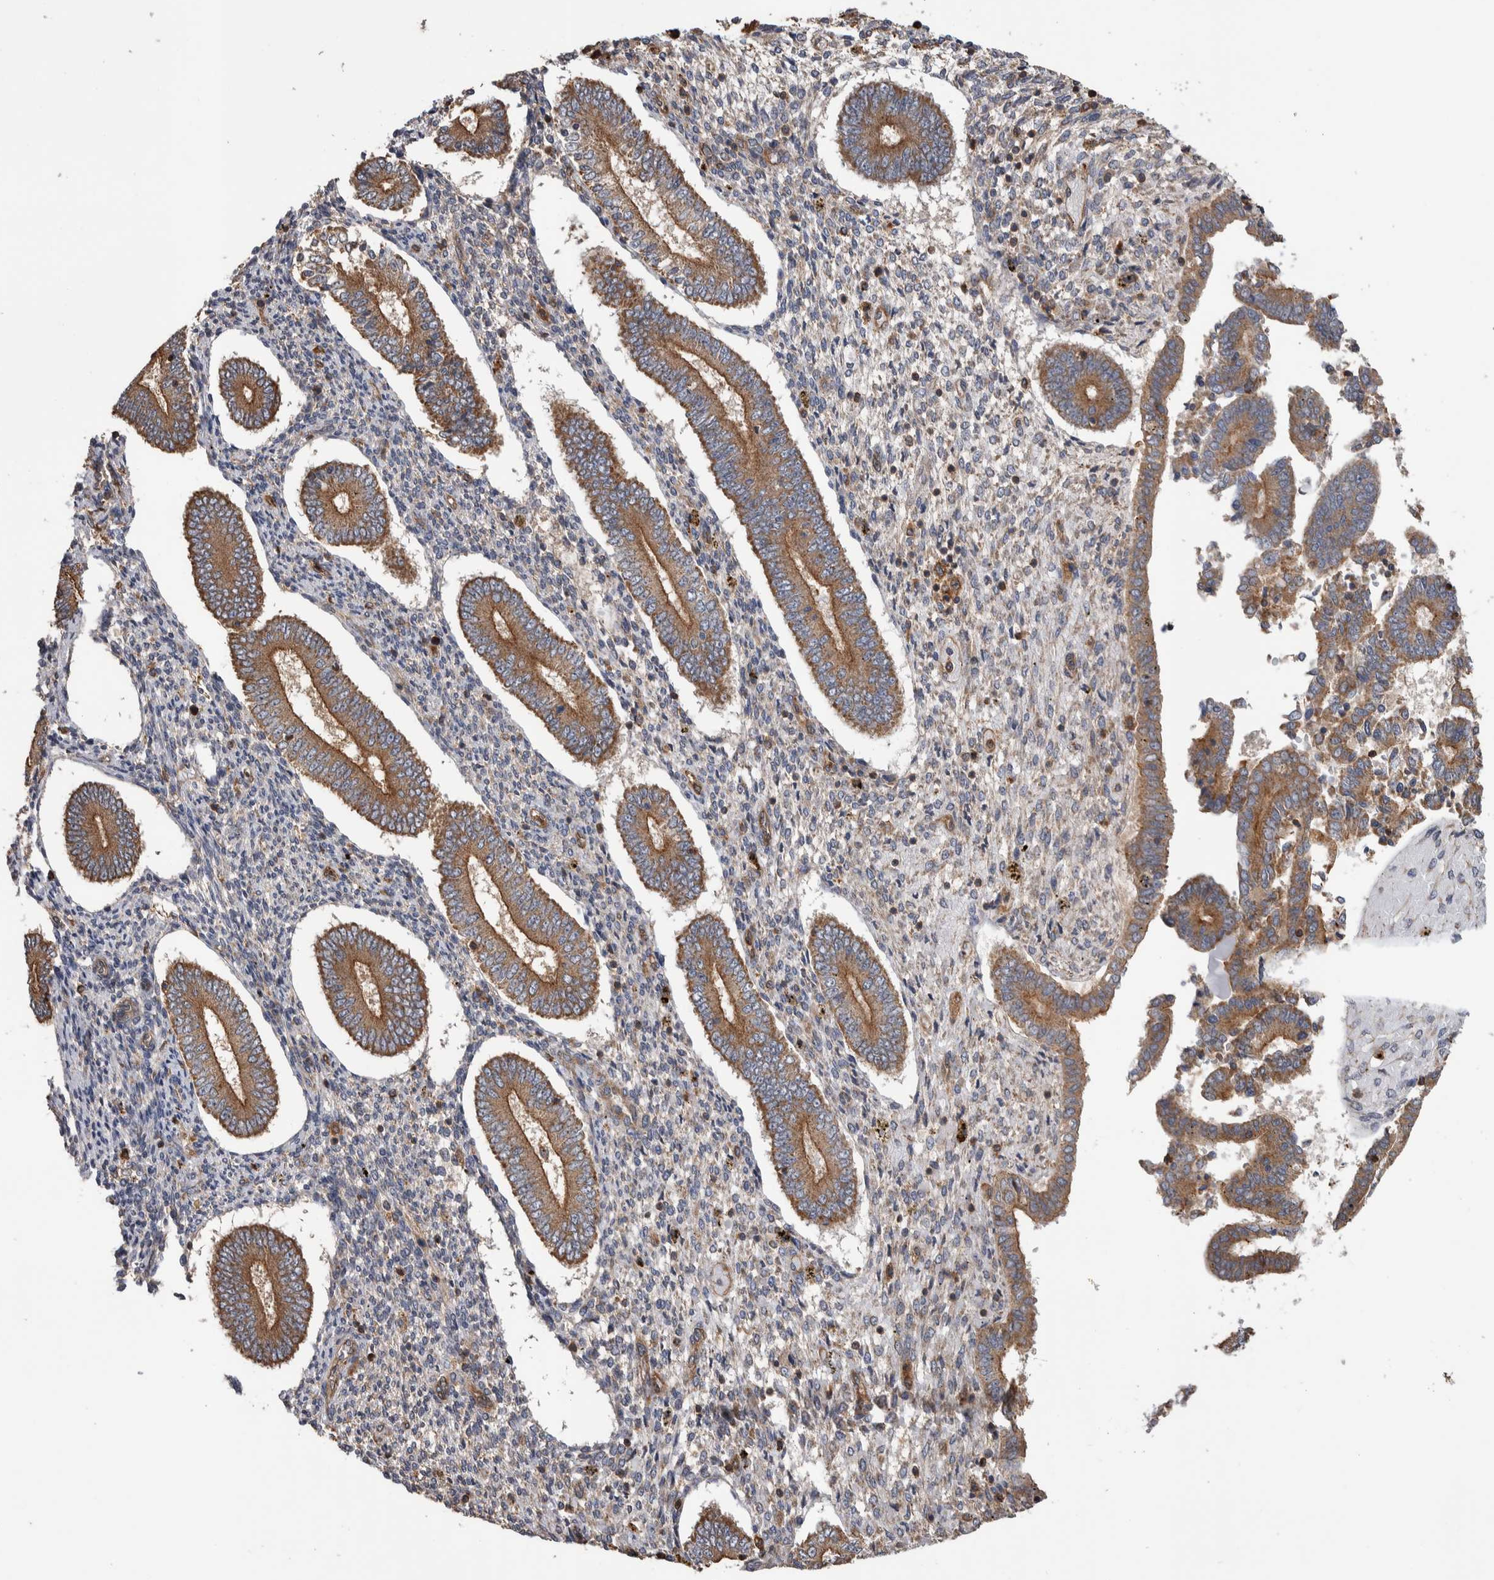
{"staining": {"intensity": "negative", "quantity": "none", "location": "none"}, "tissue": "endometrium", "cell_type": "Cells in endometrial stroma", "image_type": "normal", "snomed": [{"axis": "morphology", "description": "Normal tissue, NOS"}, {"axis": "topography", "description": "Endometrium"}], "caption": "Immunohistochemical staining of benign endometrium exhibits no significant staining in cells in endometrial stroma.", "gene": "SDCBP", "patient": {"sex": "female", "age": 42}}